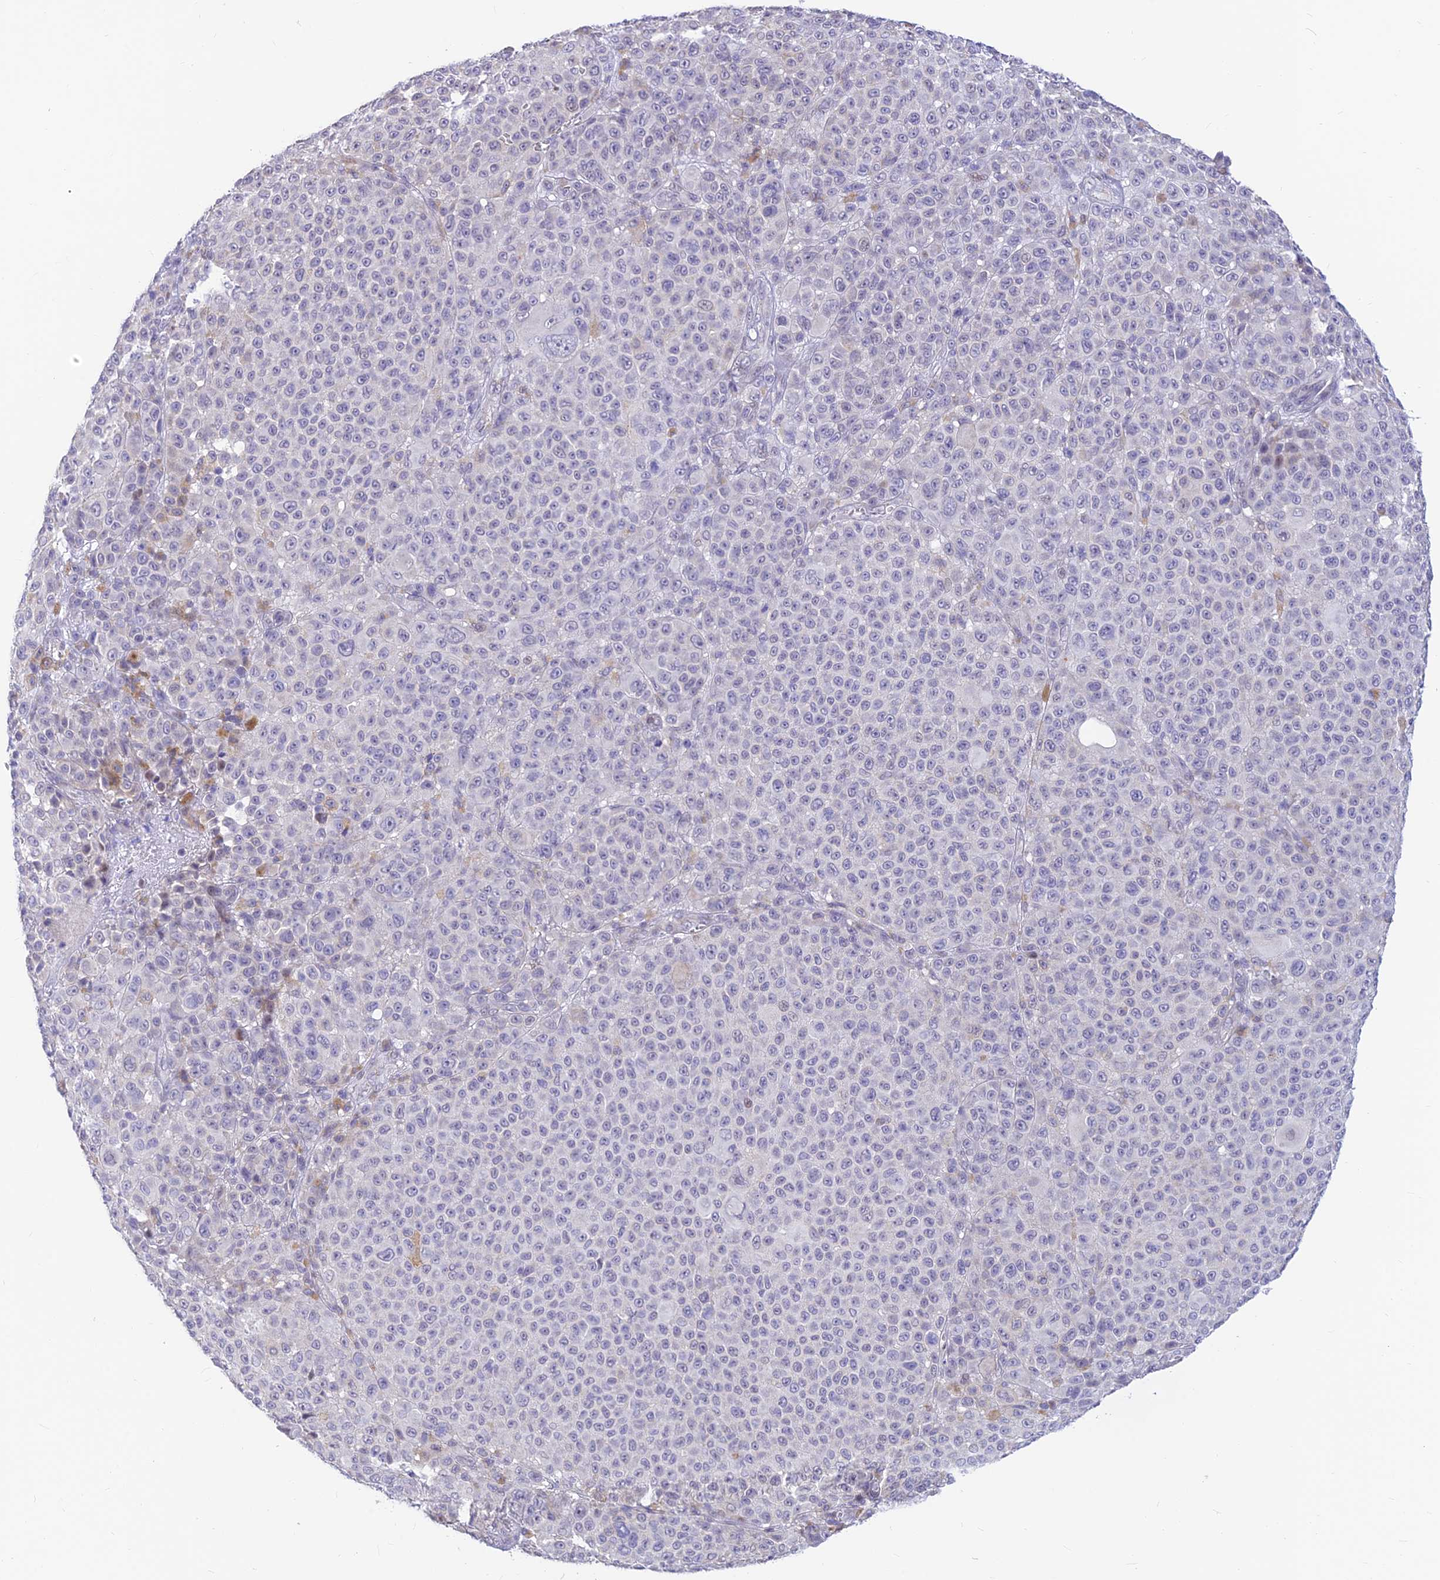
{"staining": {"intensity": "negative", "quantity": "none", "location": "none"}, "tissue": "melanoma", "cell_type": "Tumor cells", "image_type": "cancer", "snomed": [{"axis": "morphology", "description": "Malignant melanoma, NOS"}, {"axis": "topography", "description": "Skin"}], "caption": "Immunohistochemistry micrograph of neoplastic tissue: human melanoma stained with DAB exhibits no significant protein expression in tumor cells.", "gene": "INKA1", "patient": {"sex": "female", "age": 94}}